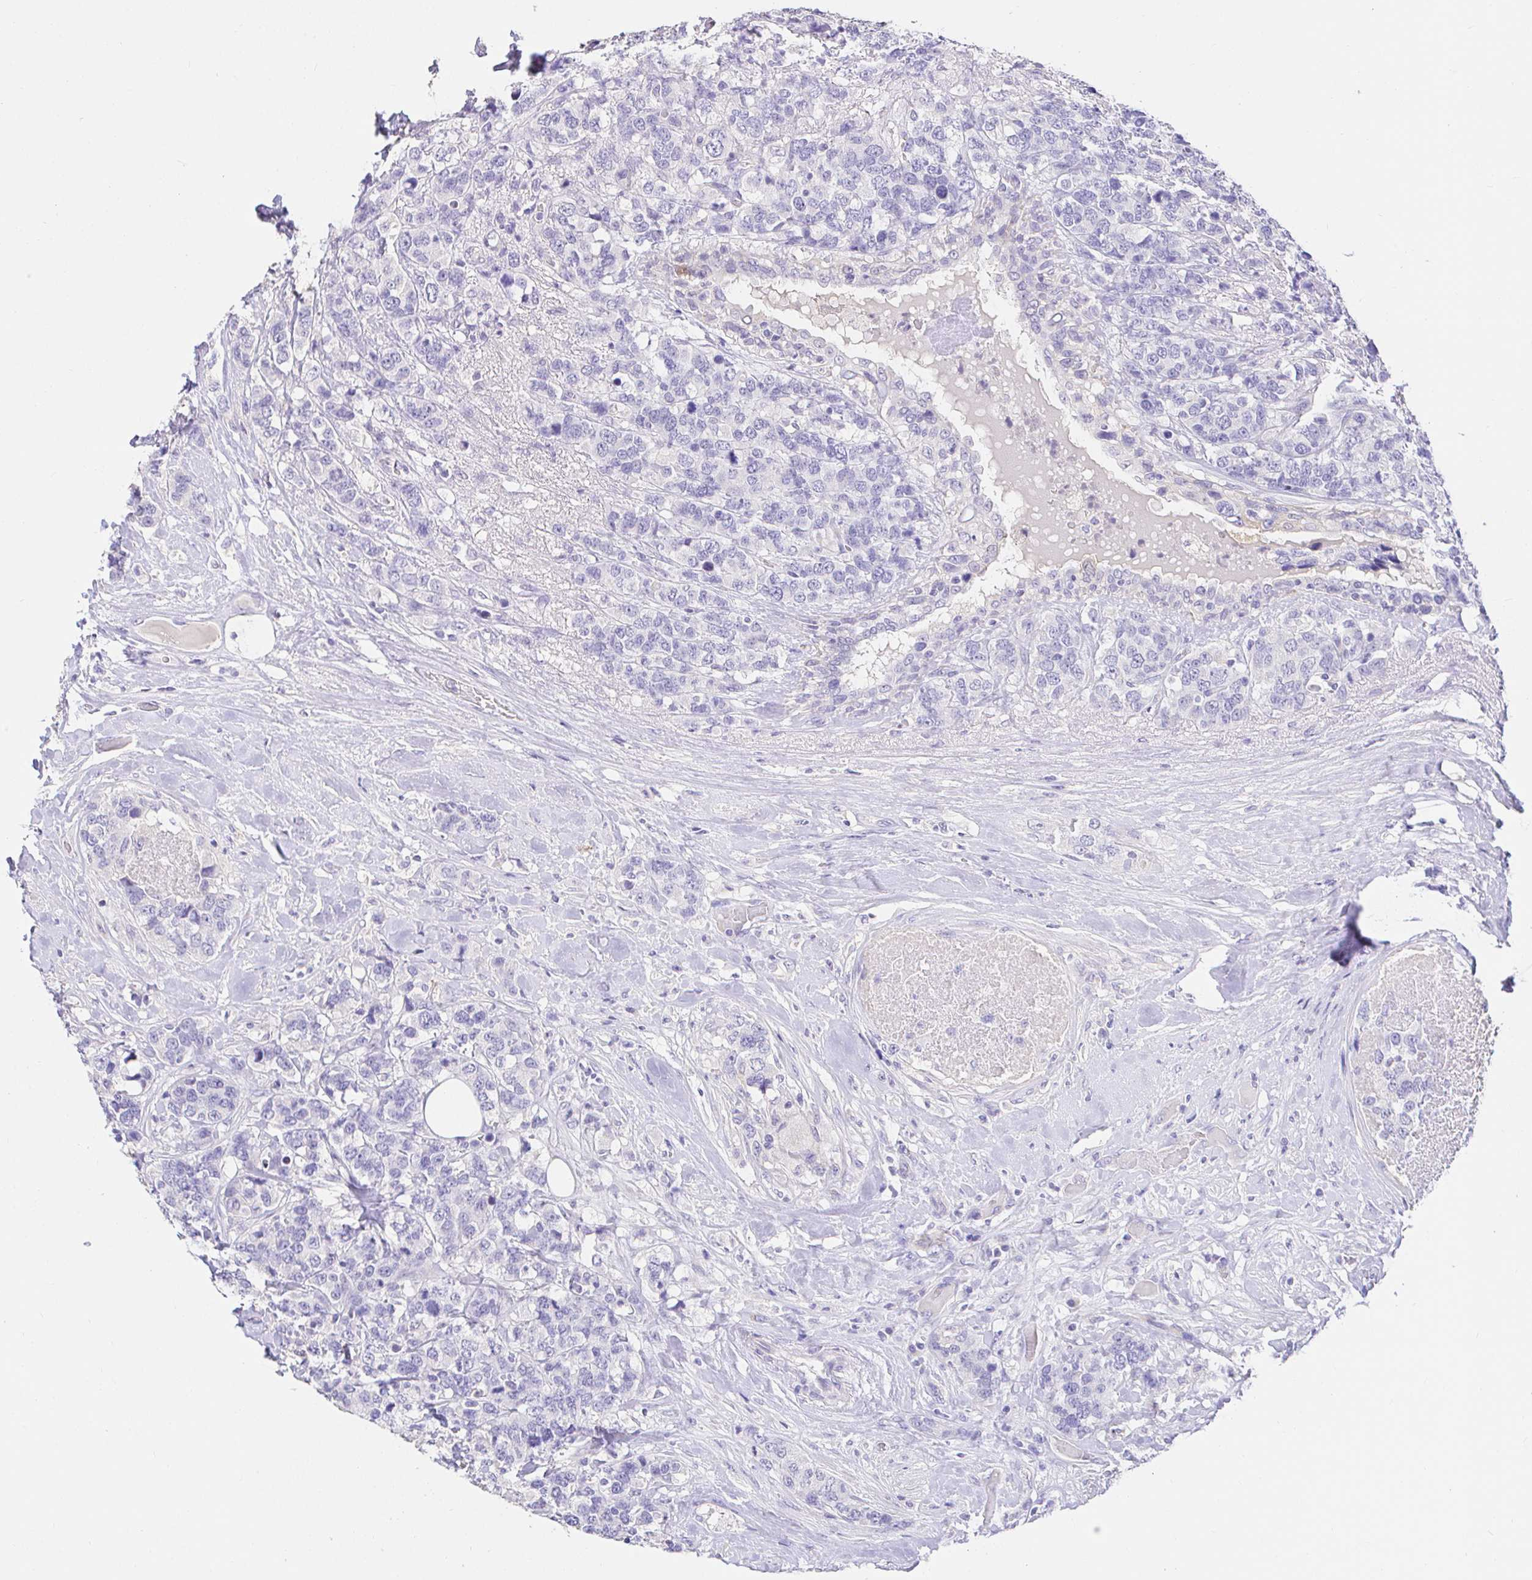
{"staining": {"intensity": "negative", "quantity": "none", "location": "none"}, "tissue": "breast cancer", "cell_type": "Tumor cells", "image_type": "cancer", "snomed": [{"axis": "morphology", "description": "Lobular carcinoma"}, {"axis": "topography", "description": "Breast"}], "caption": "Immunohistochemistry (IHC) of human breast cancer (lobular carcinoma) exhibits no staining in tumor cells. The staining is performed using DAB (3,3'-diaminobenzidine) brown chromogen with nuclei counter-stained in using hematoxylin.", "gene": "CDO1", "patient": {"sex": "female", "age": 59}}